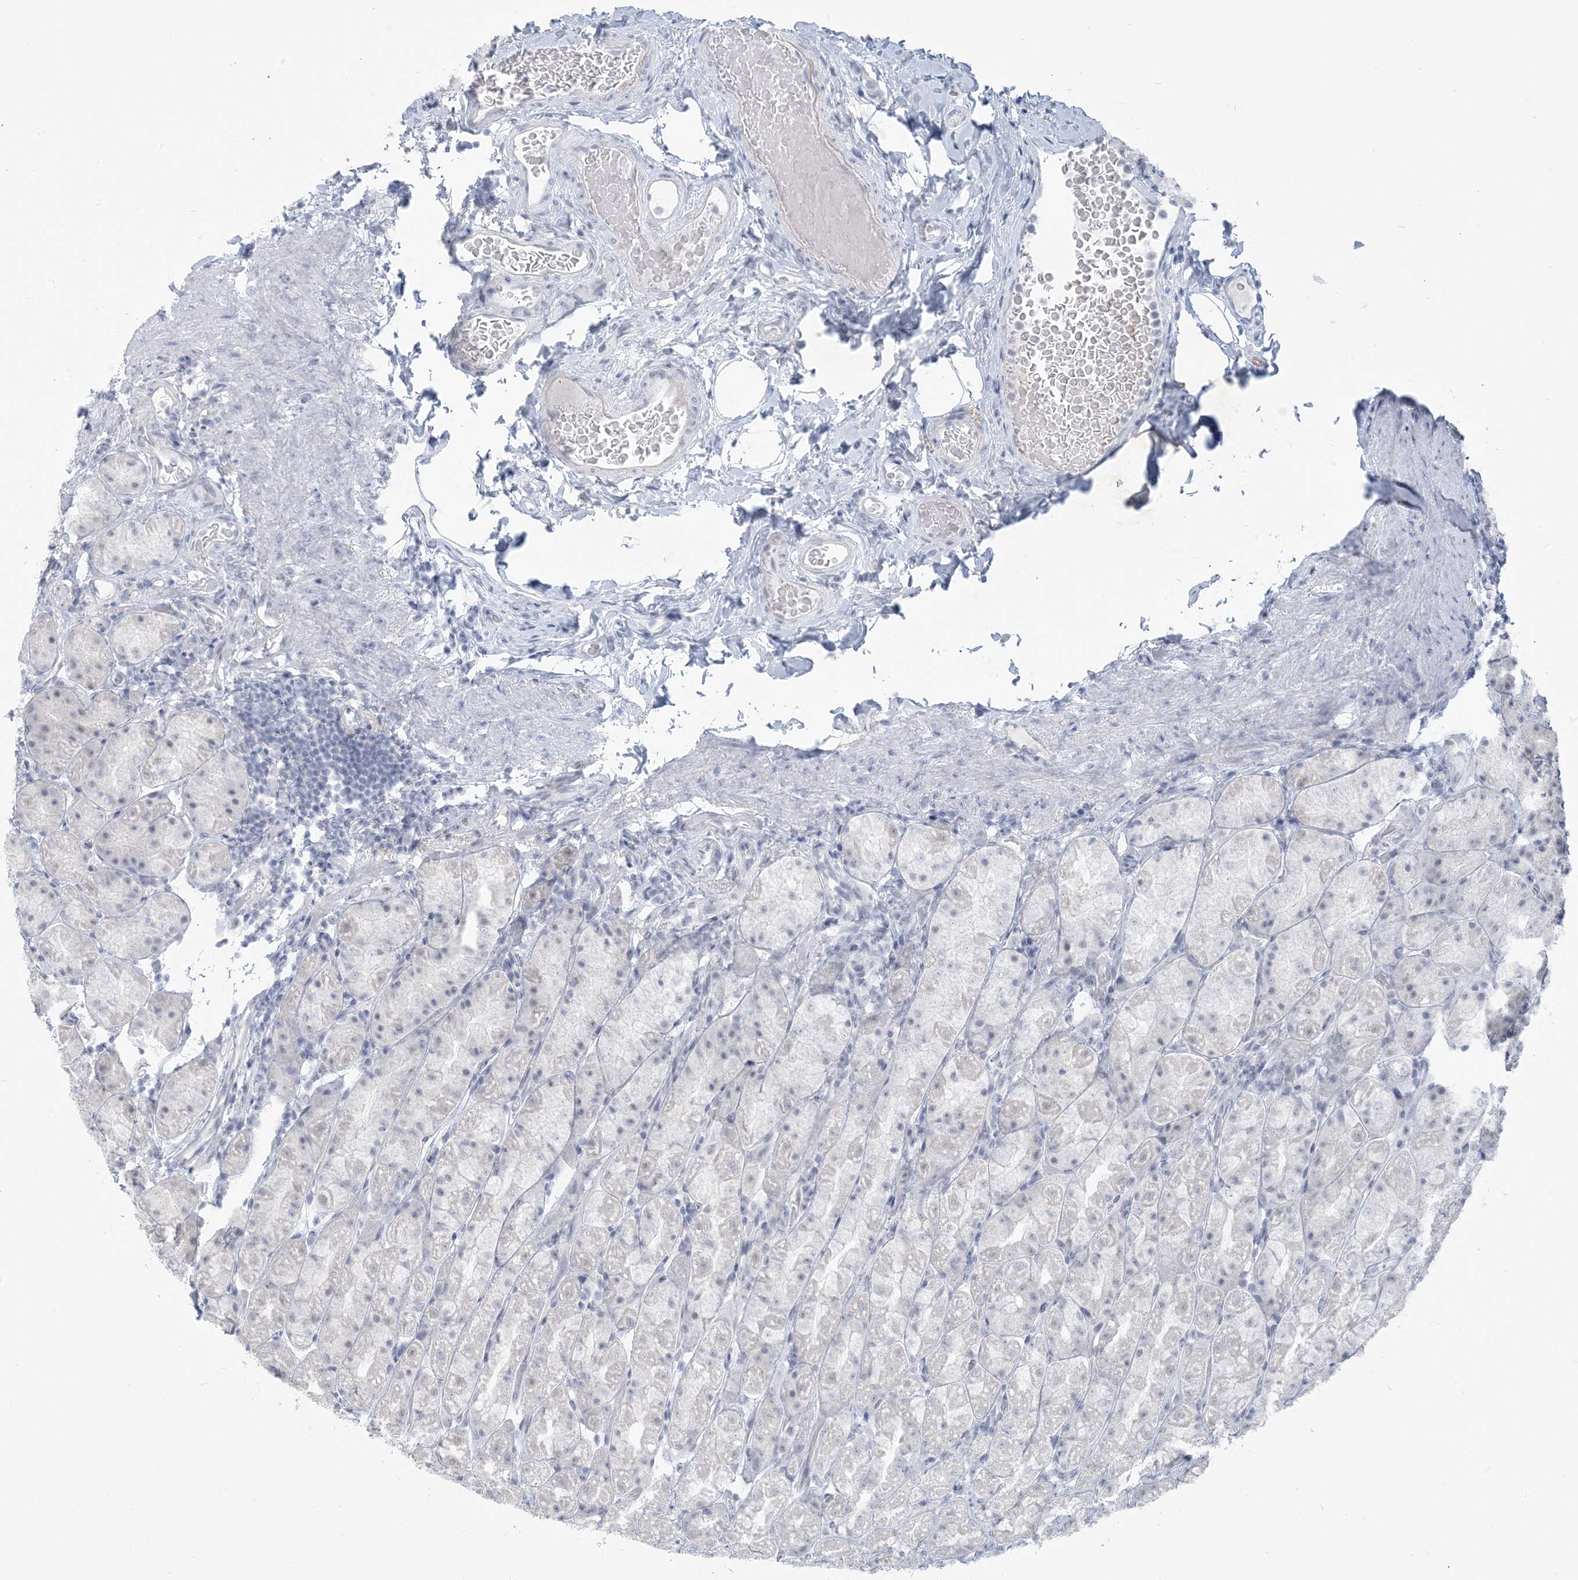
{"staining": {"intensity": "negative", "quantity": "none", "location": "none"}, "tissue": "stomach", "cell_type": "Glandular cells", "image_type": "normal", "snomed": [{"axis": "morphology", "description": "Normal tissue, NOS"}, {"axis": "topography", "description": "Stomach, upper"}], "caption": "A high-resolution photomicrograph shows IHC staining of normal stomach, which shows no significant expression in glandular cells. (Immunohistochemistry (ihc), brightfield microscopy, high magnification).", "gene": "SCML1", "patient": {"sex": "male", "age": 68}}